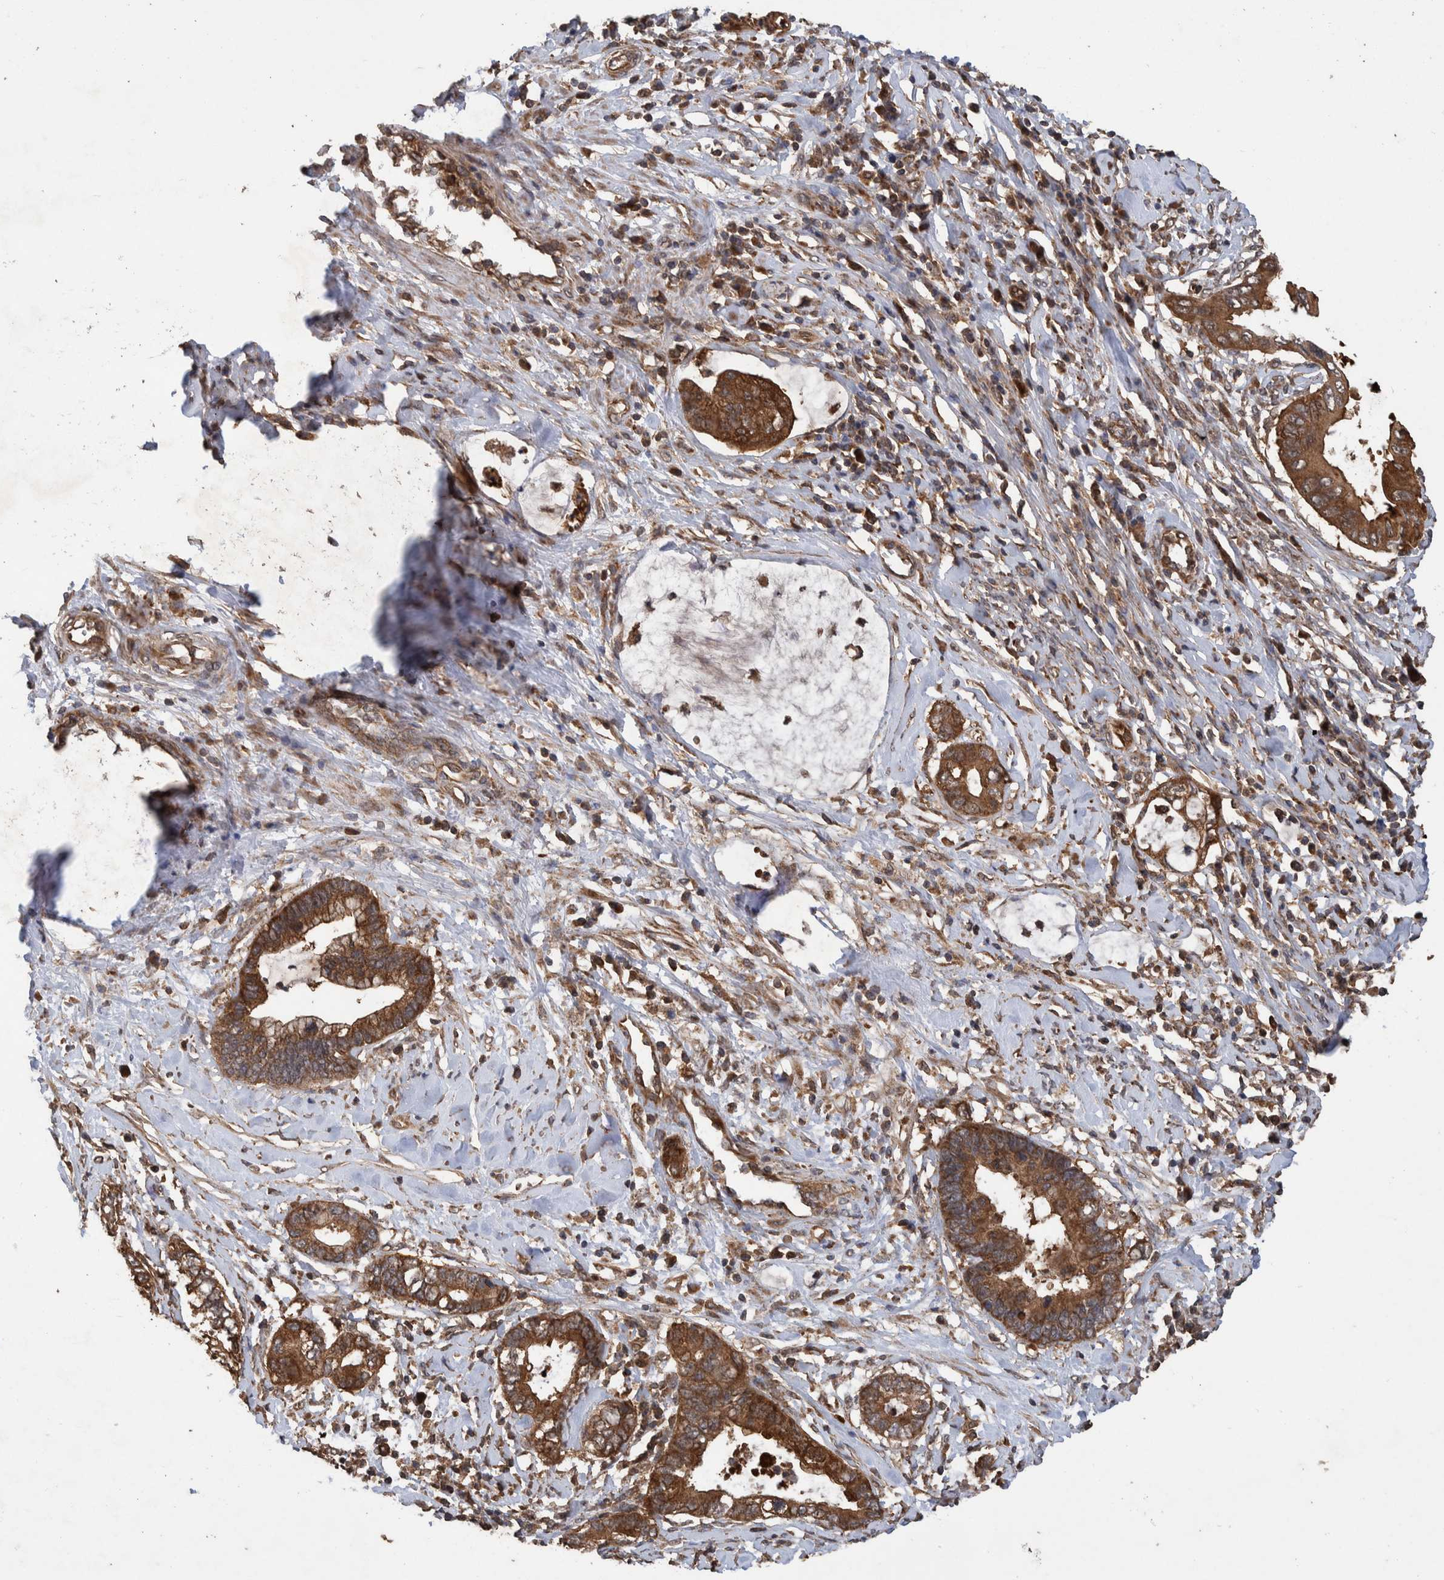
{"staining": {"intensity": "strong", "quantity": ">75%", "location": "cytoplasmic/membranous"}, "tissue": "cervical cancer", "cell_type": "Tumor cells", "image_type": "cancer", "snomed": [{"axis": "morphology", "description": "Adenocarcinoma, NOS"}, {"axis": "topography", "description": "Cervix"}], "caption": "This is a histology image of immunohistochemistry staining of adenocarcinoma (cervical), which shows strong staining in the cytoplasmic/membranous of tumor cells.", "gene": "TRIM16", "patient": {"sex": "female", "age": 44}}